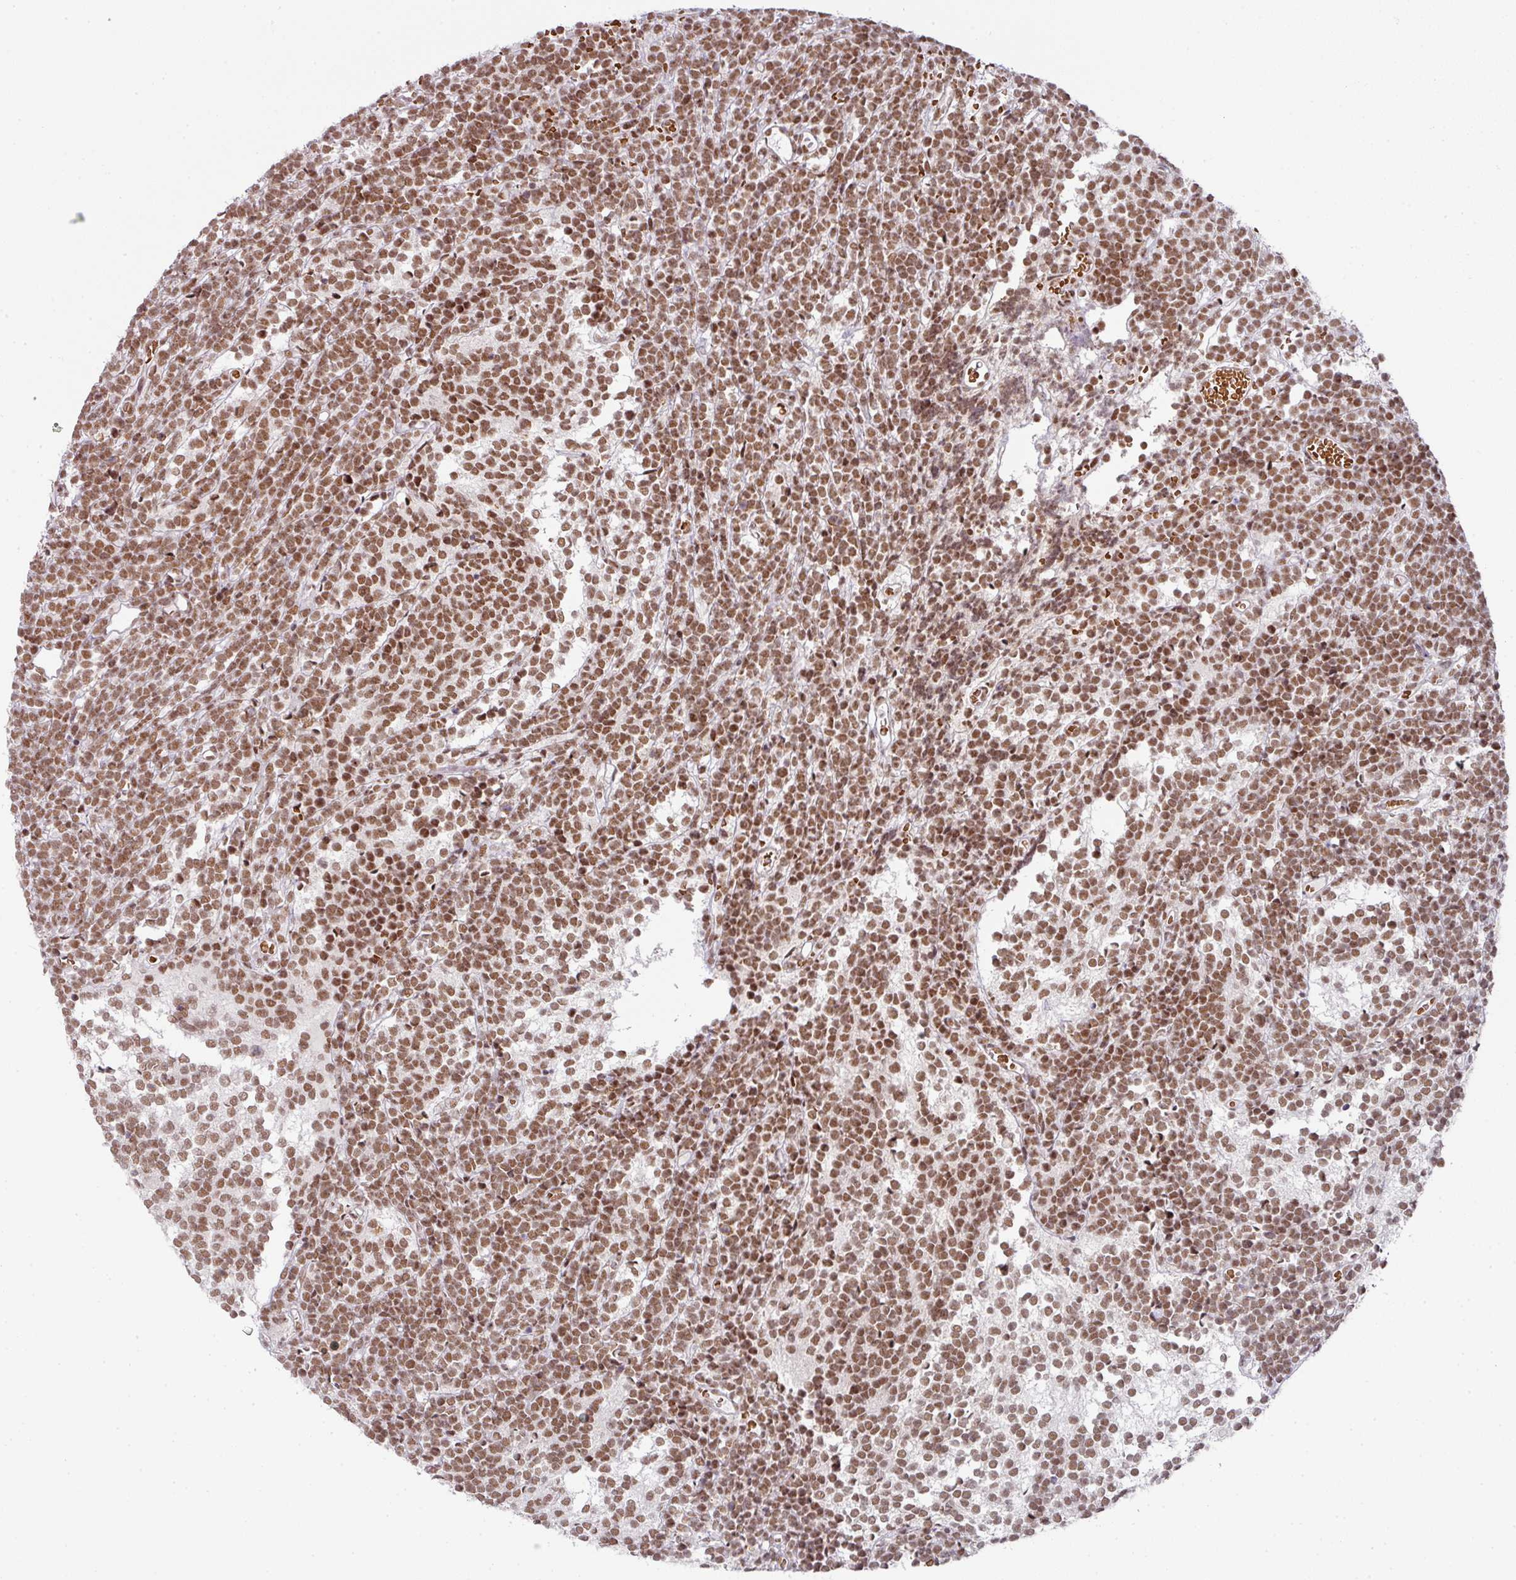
{"staining": {"intensity": "moderate", "quantity": ">75%", "location": "nuclear"}, "tissue": "glioma", "cell_type": "Tumor cells", "image_type": "cancer", "snomed": [{"axis": "morphology", "description": "Glioma, malignant, Low grade"}, {"axis": "topography", "description": "Brain"}], "caption": "Malignant glioma (low-grade) stained for a protein (brown) demonstrates moderate nuclear positive staining in approximately >75% of tumor cells.", "gene": "NCOA5", "patient": {"sex": "female", "age": 1}}